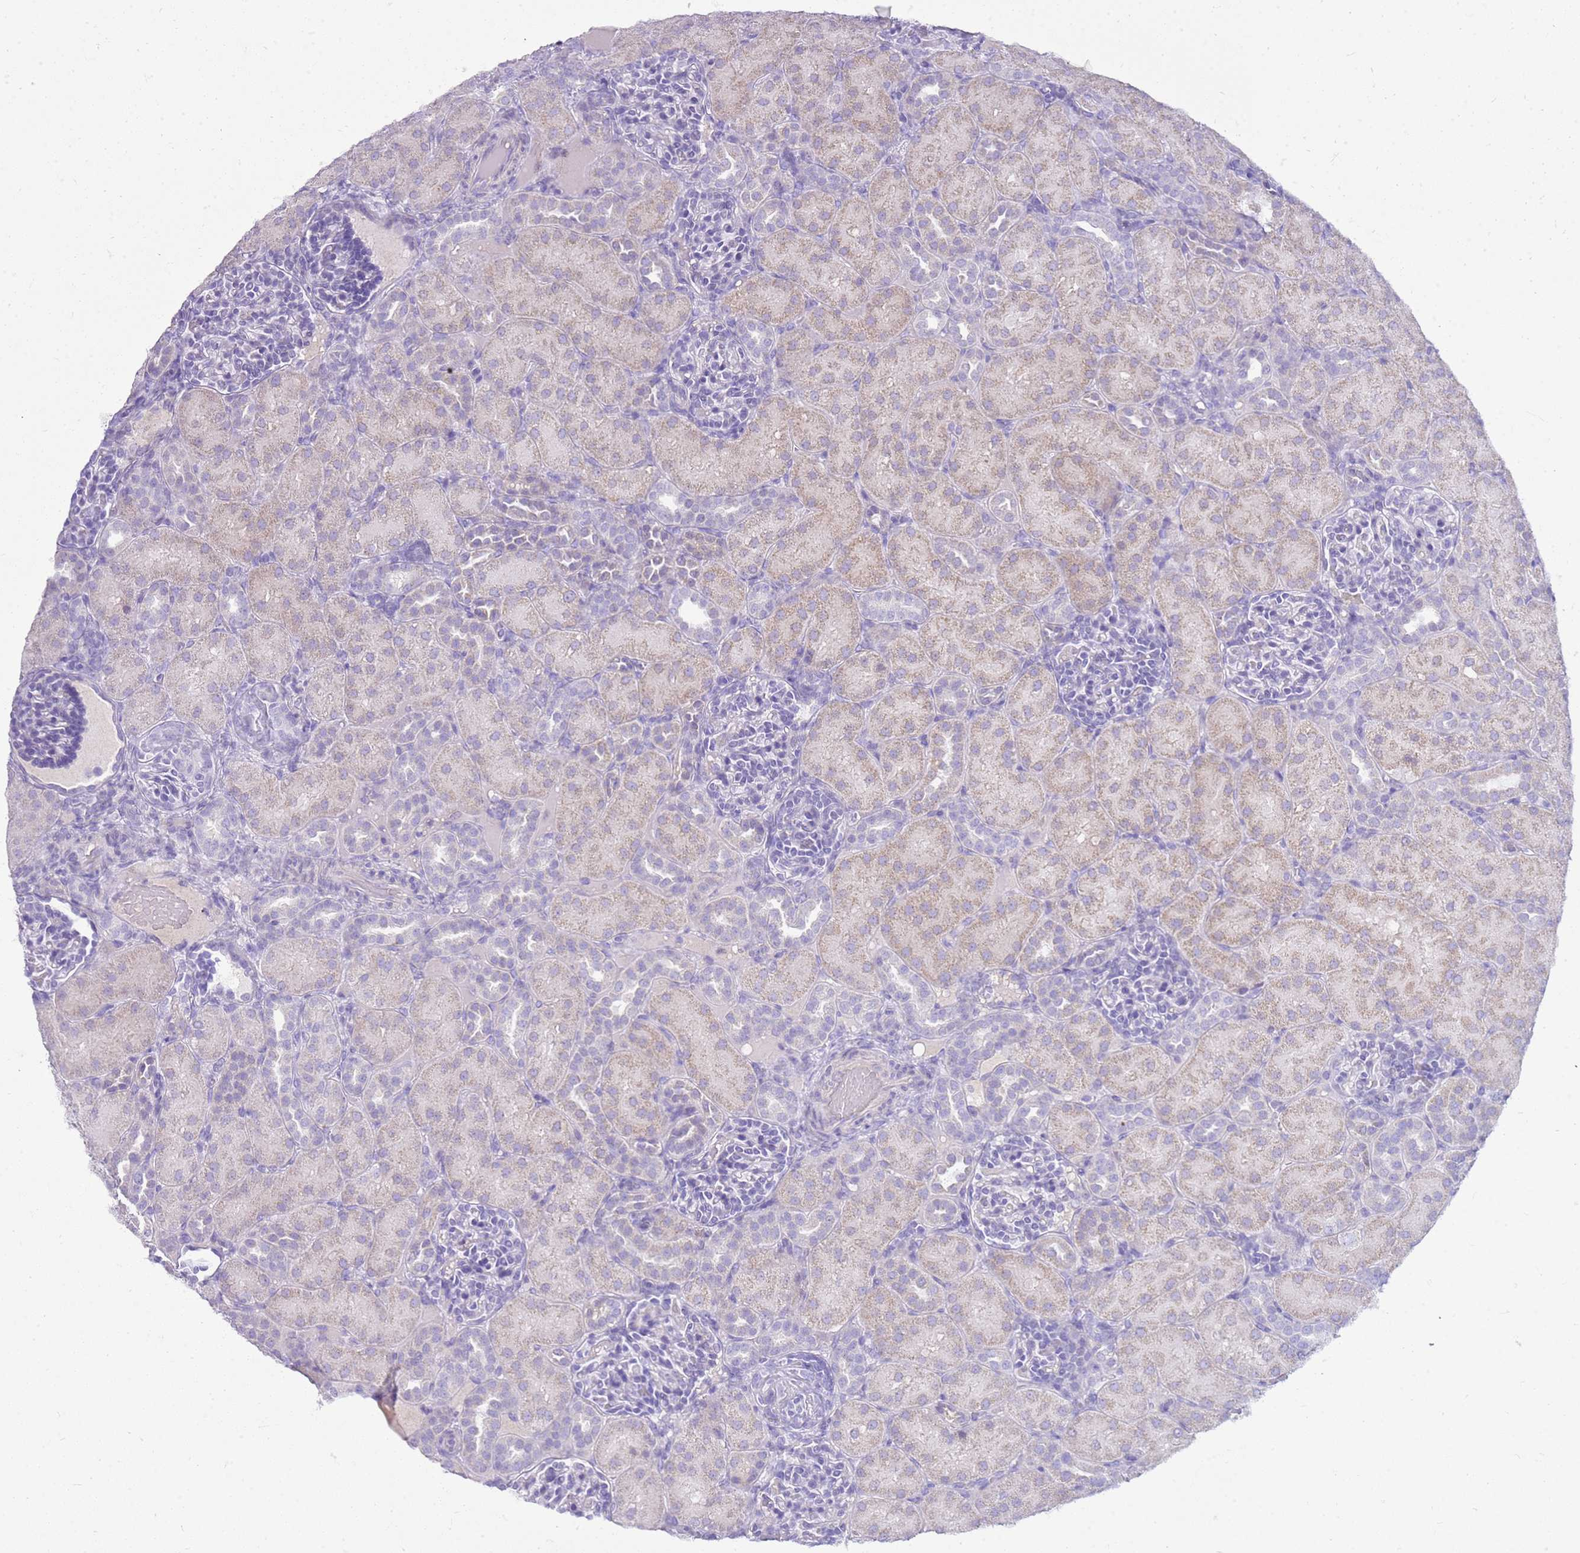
{"staining": {"intensity": "negative", "quantity": "none", "location": "none"}, "tissue": "kidney", "cell_type": "Cells in glomeruli", "image_type": "normal", "snomed": [{"axis": "morphology", "description": "Normal tissue, NOS"}, {"axis": "topography", "description": "Kidney"}], "caption": "Kidney stained for a protein using IHC displays no expression cells in glomeruli.", "gene": "FABP2", "patient": {"sex": "male", "age": 1}}